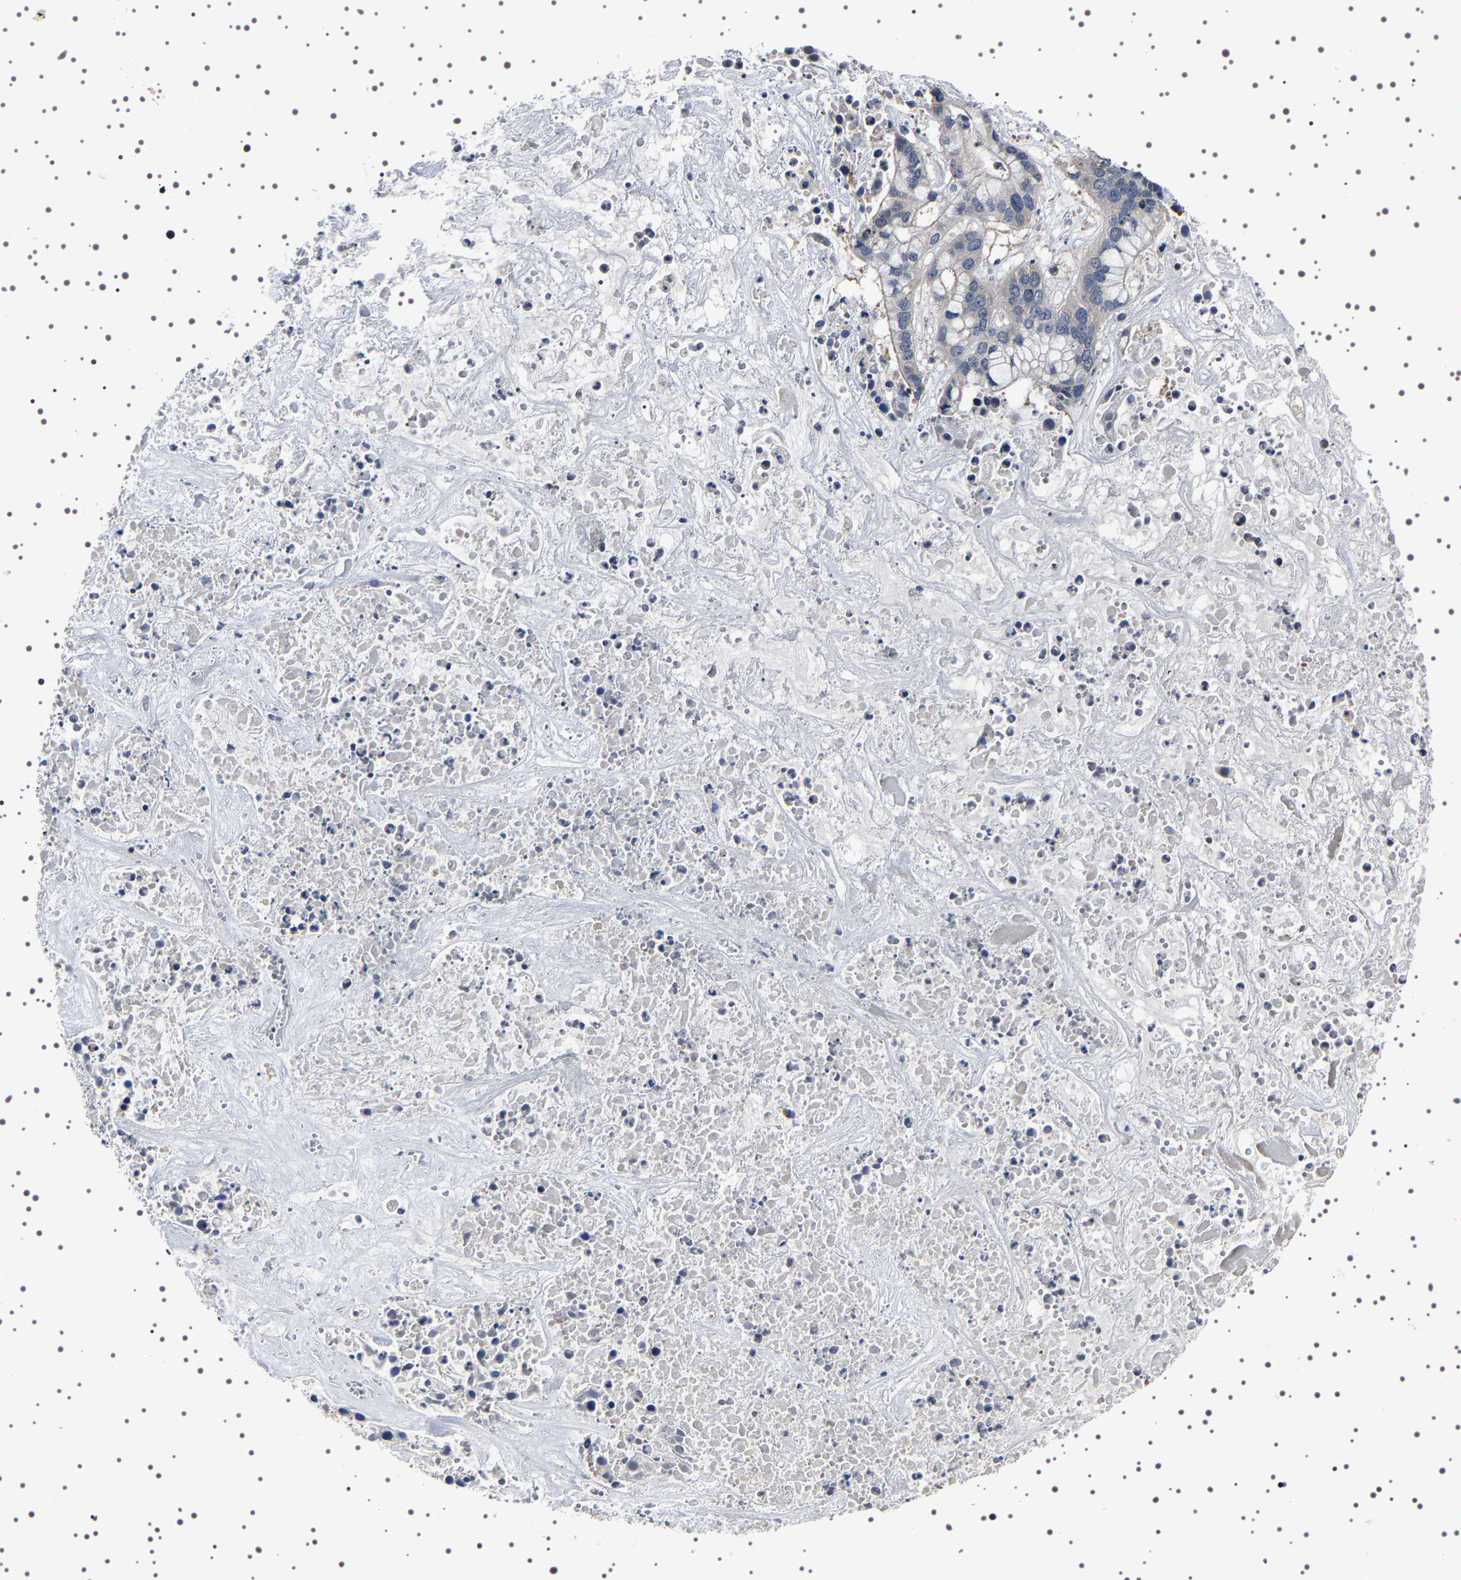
{"staining": {"intensity": "weak", "quantity": "<25%", "location": "cytoplasmic/membranous"}, "tissue": "liver cancer", "cell_type": "Tumor cells", "image_type": "cancer", "snomed": [{"axis": "morphology", "description": "Cholangiocarcinoma"}, {"axis": "topography", "description": "Liver"}], "caption": "Image shows no significant protein positivity in tumor cells of liver cancer.", "gene": "TARBP1", "patient": {"sex": "female", "age": 65}}